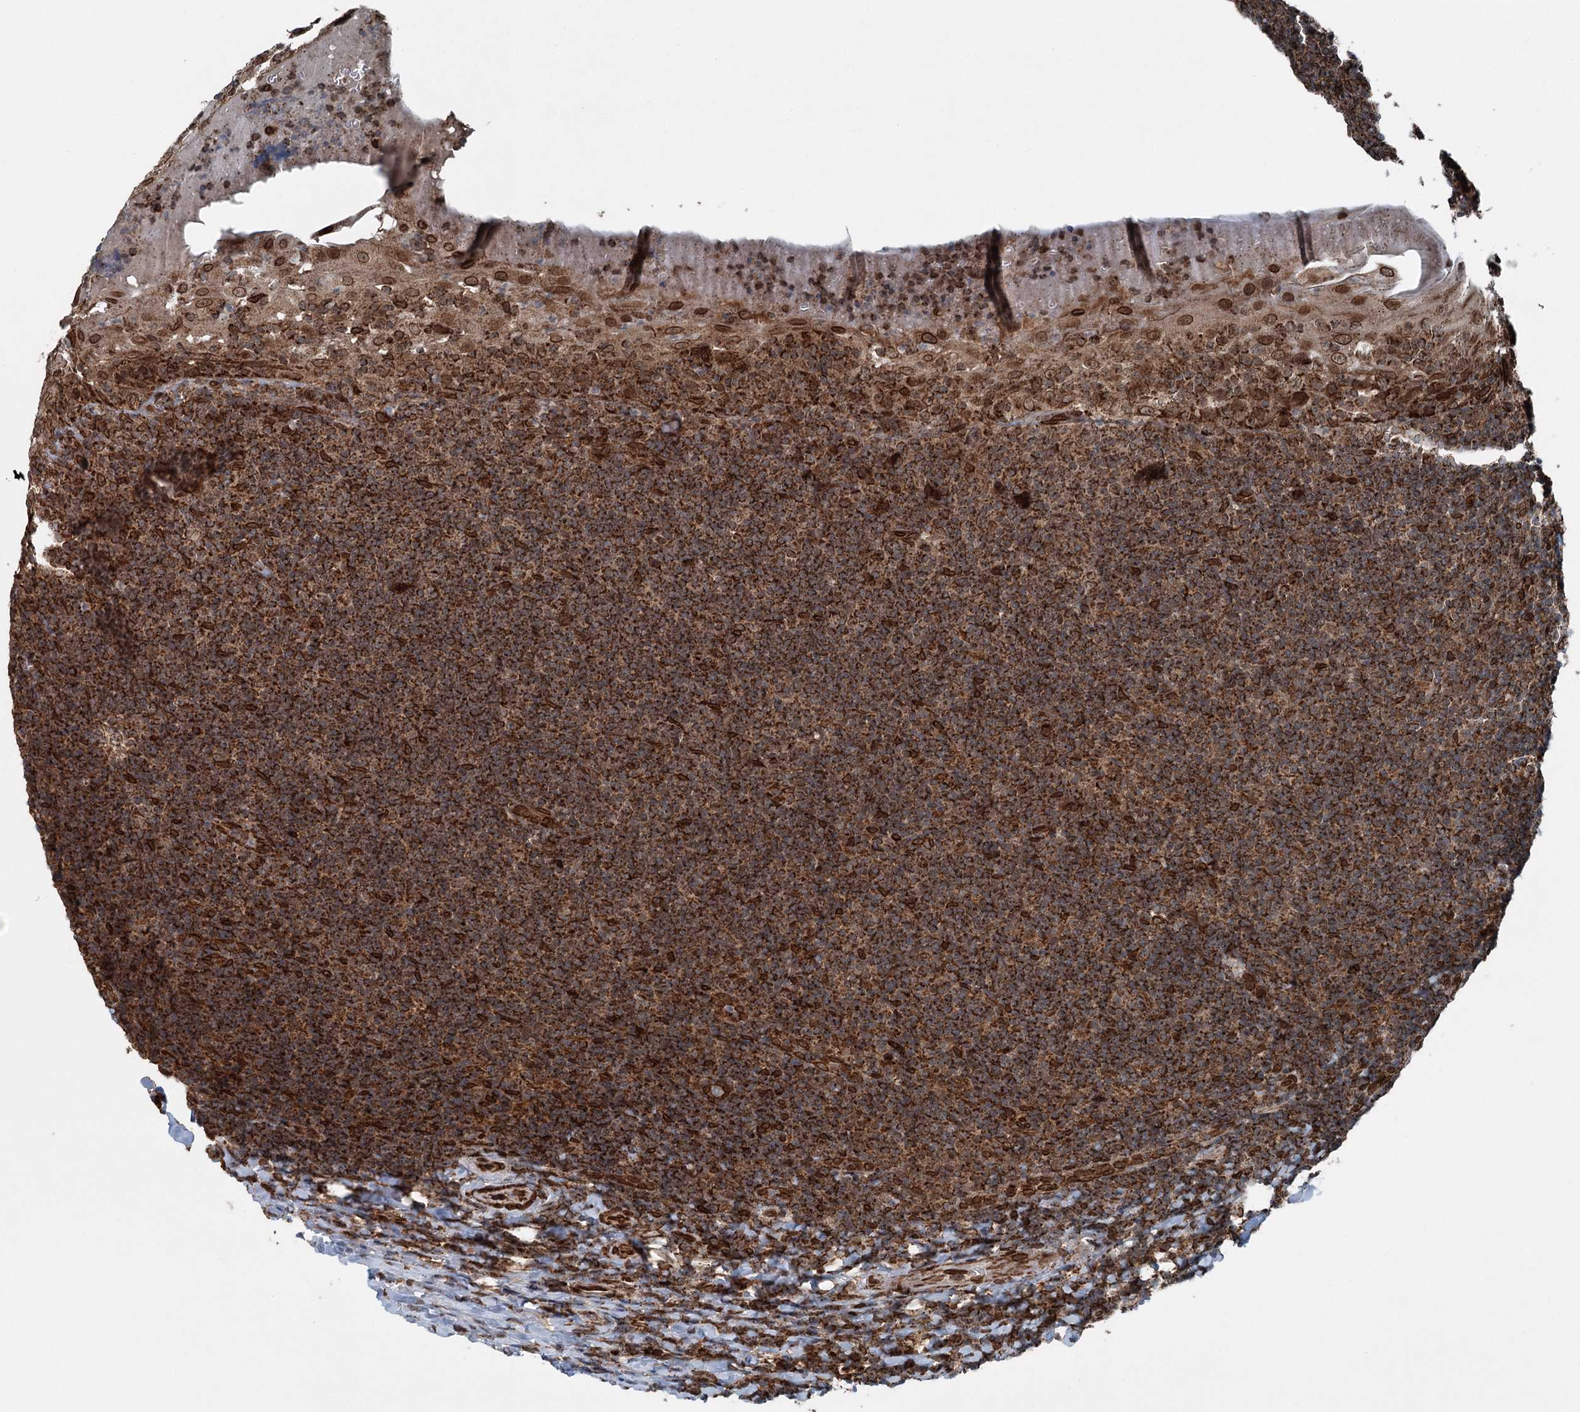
{"staining": {"intensity": "strong", "quantity": ">75%", "location": "cytoplasmic/membranous"}, "tissue": "tonsil", "cell_type": "Germinal center cells", "image_type": "normal", "snomed": [{"axis": "morphology", "description": "Normal tissue, NOS"}, {"axis": "topography", "description": "Tonsil"}], "caption": "Tonsil stained with immunohistochemistry demonstrates strong cytoplasmic/membranous positivity in about >75% of germinal center cells. Nuclei are stained in blue.", "gene": "BCKDHA", "patient": {"sex": "male", "age": 37}}